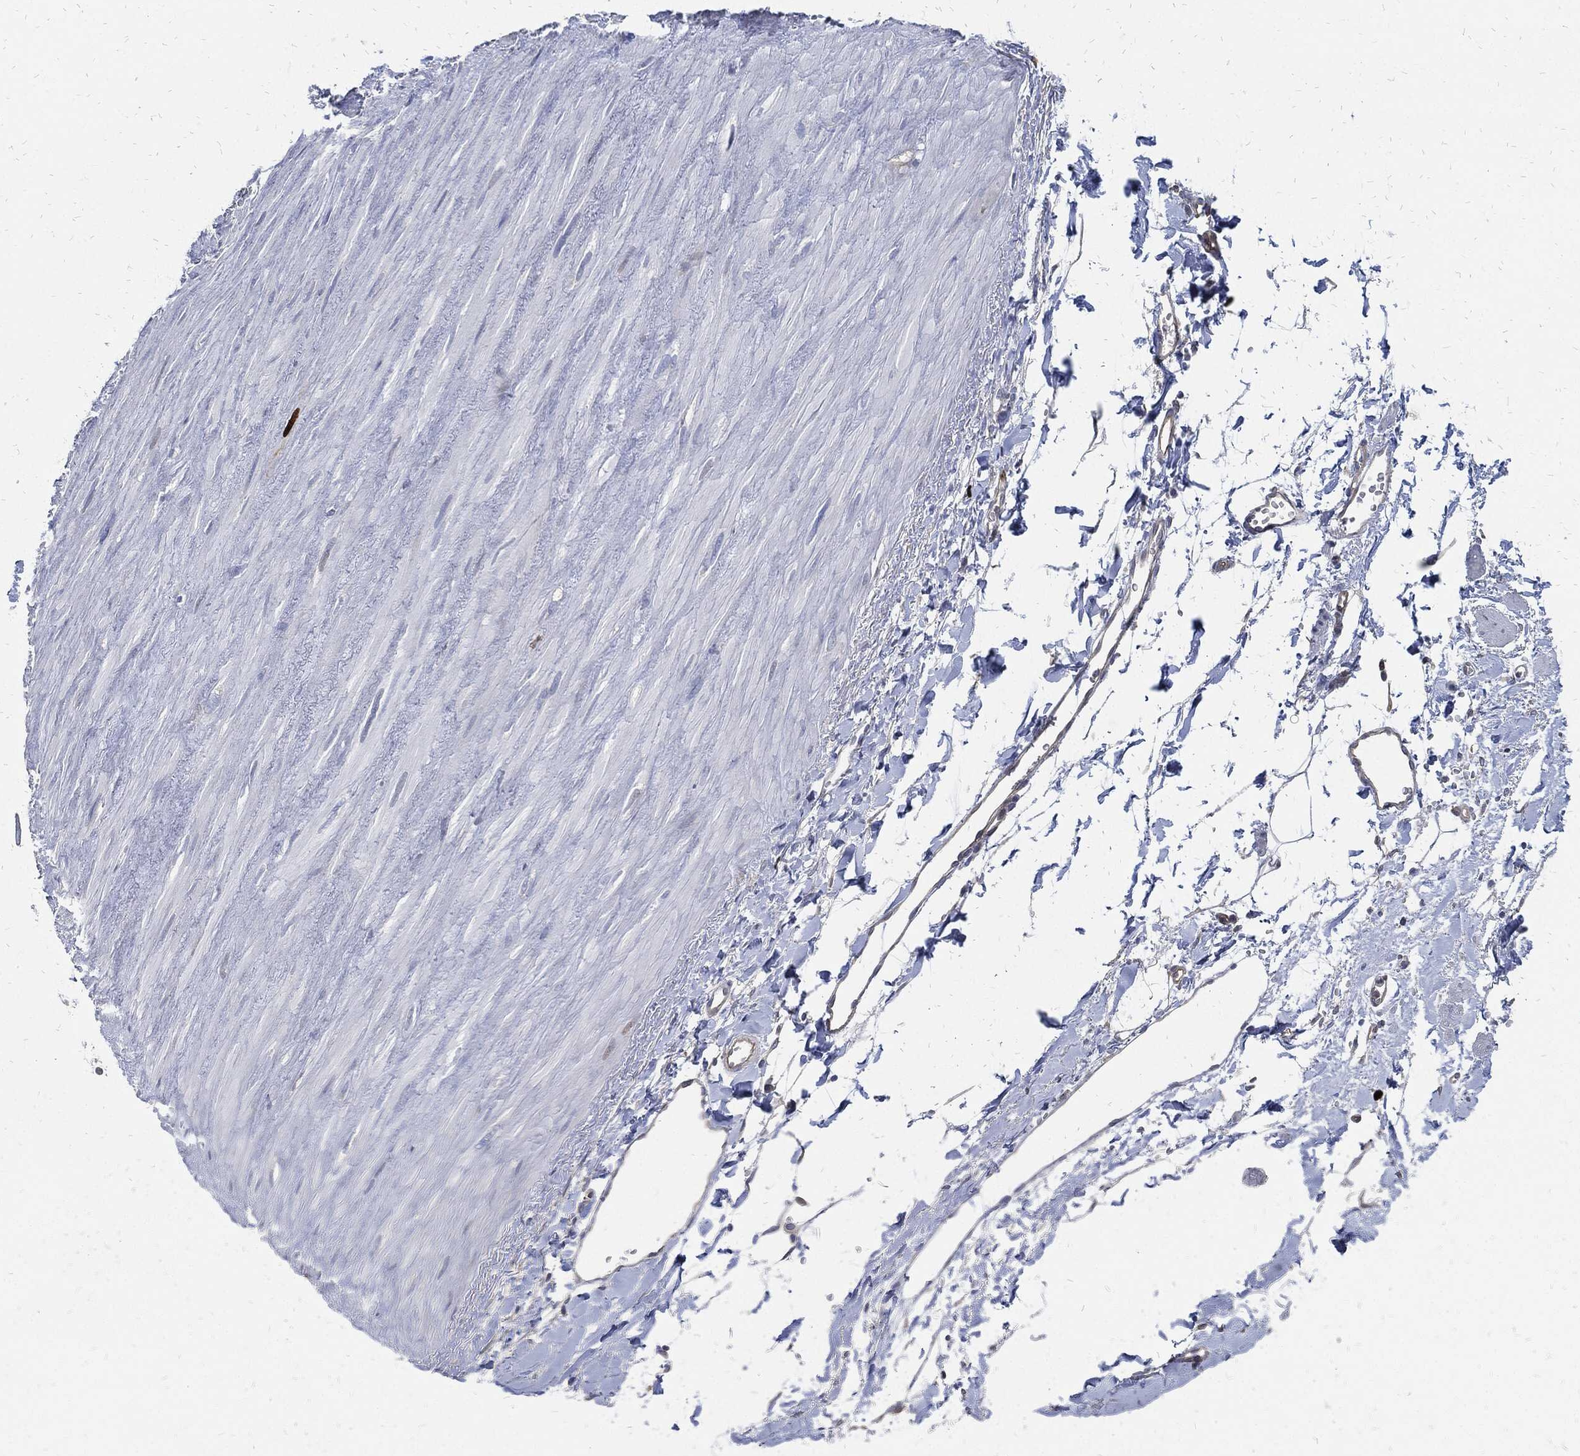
{"staining": {"intensity": "negative", "quantity": "none", "location": "none"}, "tissue": "soft tissue", "cell_type": "Fibroblasts", "image_type": "normal", "snomed": [{"axis": "morphology", "description": "Normal tissue, NOS"}, {"axis": "morphology", "description": "Adenocarcinoma, NOS"}, {"axis": "topography", "description": "Pancreas"}, {"axis": "topography", "description": "Peripheral nerve tissue"}], "caption": "Immunohistochemical staining of benign human soft tissue demonstrates no significant expression in fibroblasts.", "gene": "MKI67", "patient": {"sex": "male", "age": 61}}